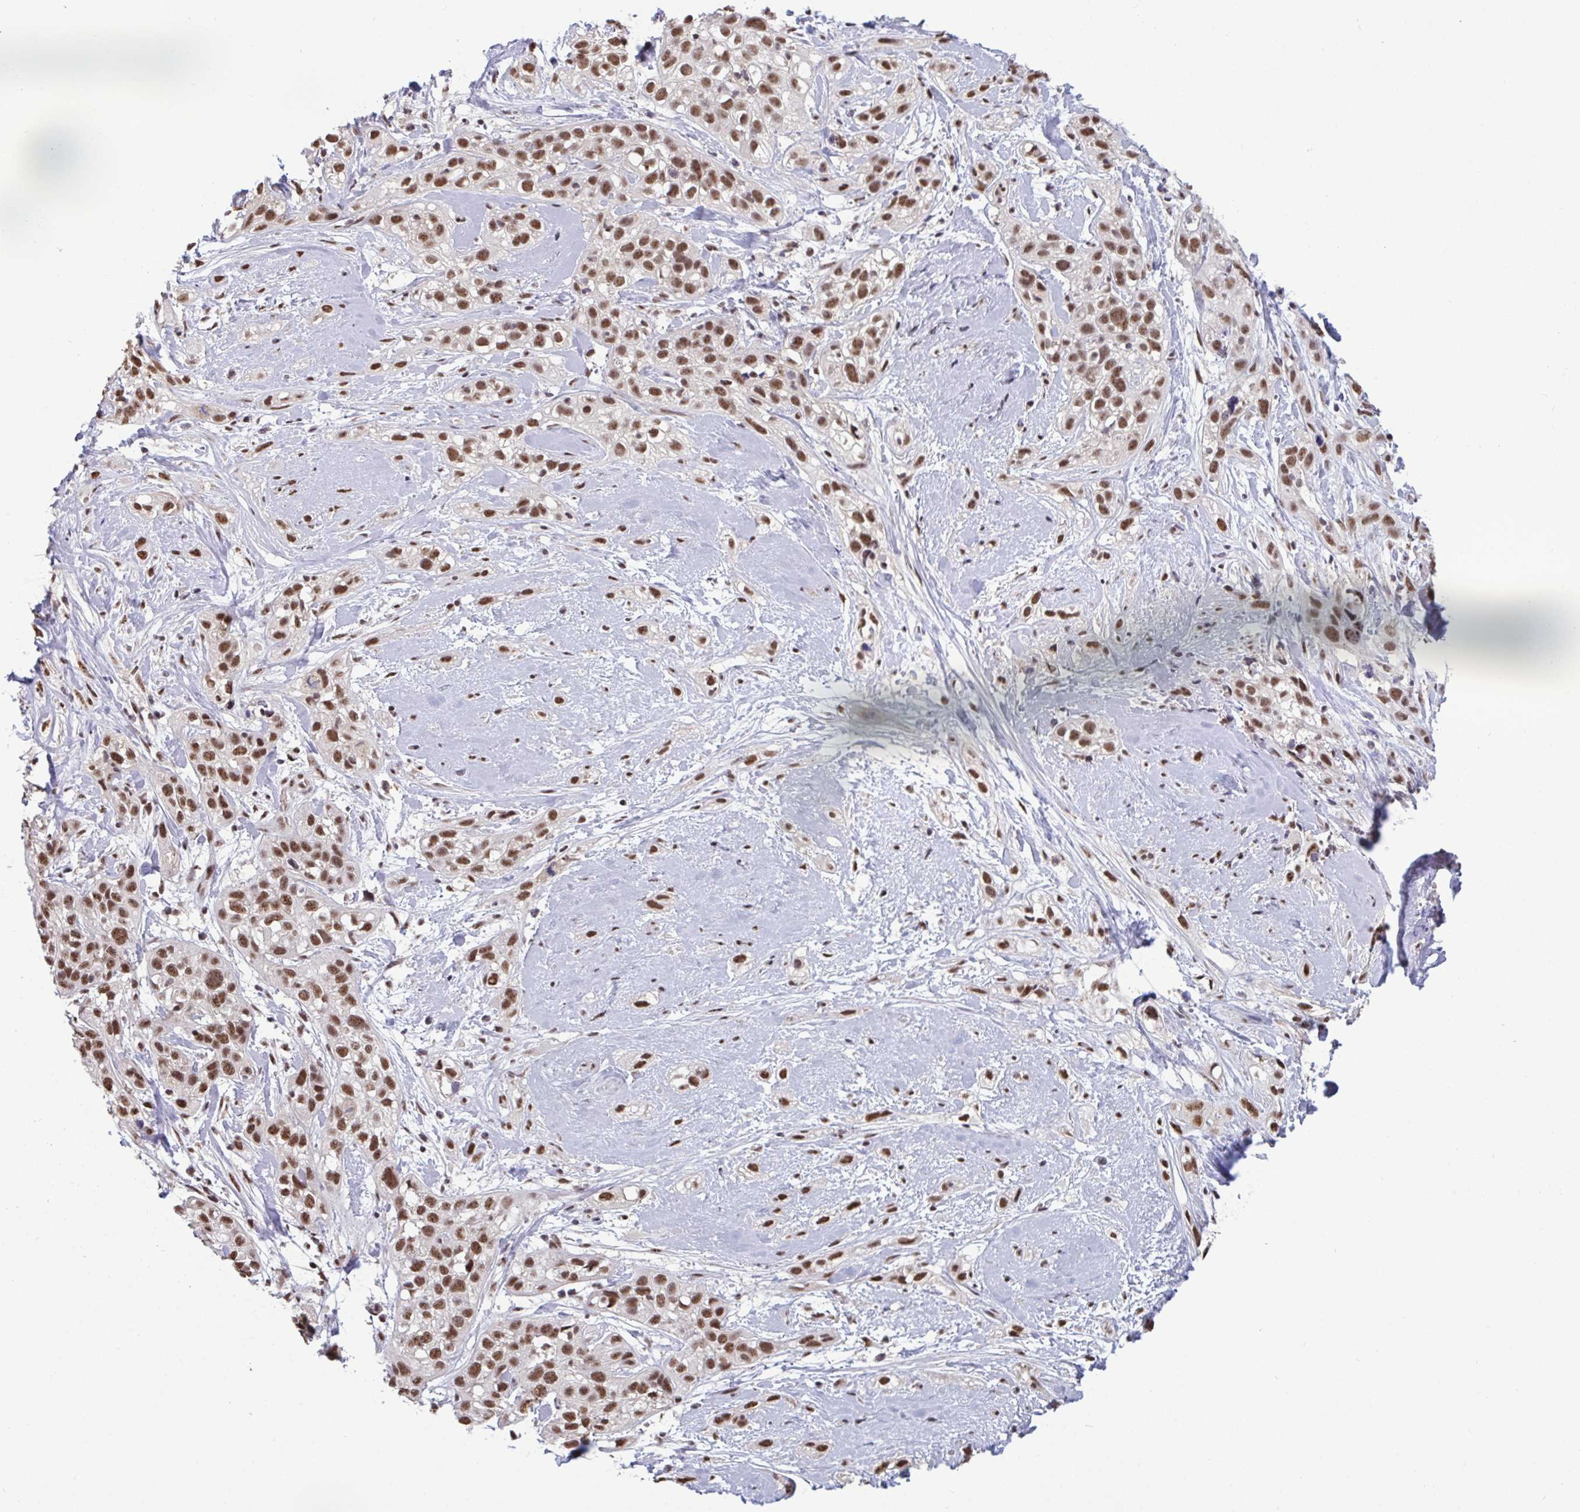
{"staining": {"intensity": "moderate", "quantity": ">75%", "location": "nuclear"}, "tissue": "skin cancer", "cell_type": "Tumor cells", "image_type": "cancer", "snomed": [{"axis": "morphology", "description": "Squamous cell carcinoma, NOS"}, {"axis": "topography", "description": "Skin"}], "caption": "Immunohistochemical staining of skin cancer demonstrates medium levels of moderate nuclear expression in about >75% of tumor cells.", "gene": "PUF60", "patient": {"sex": "male", "age": 82}}